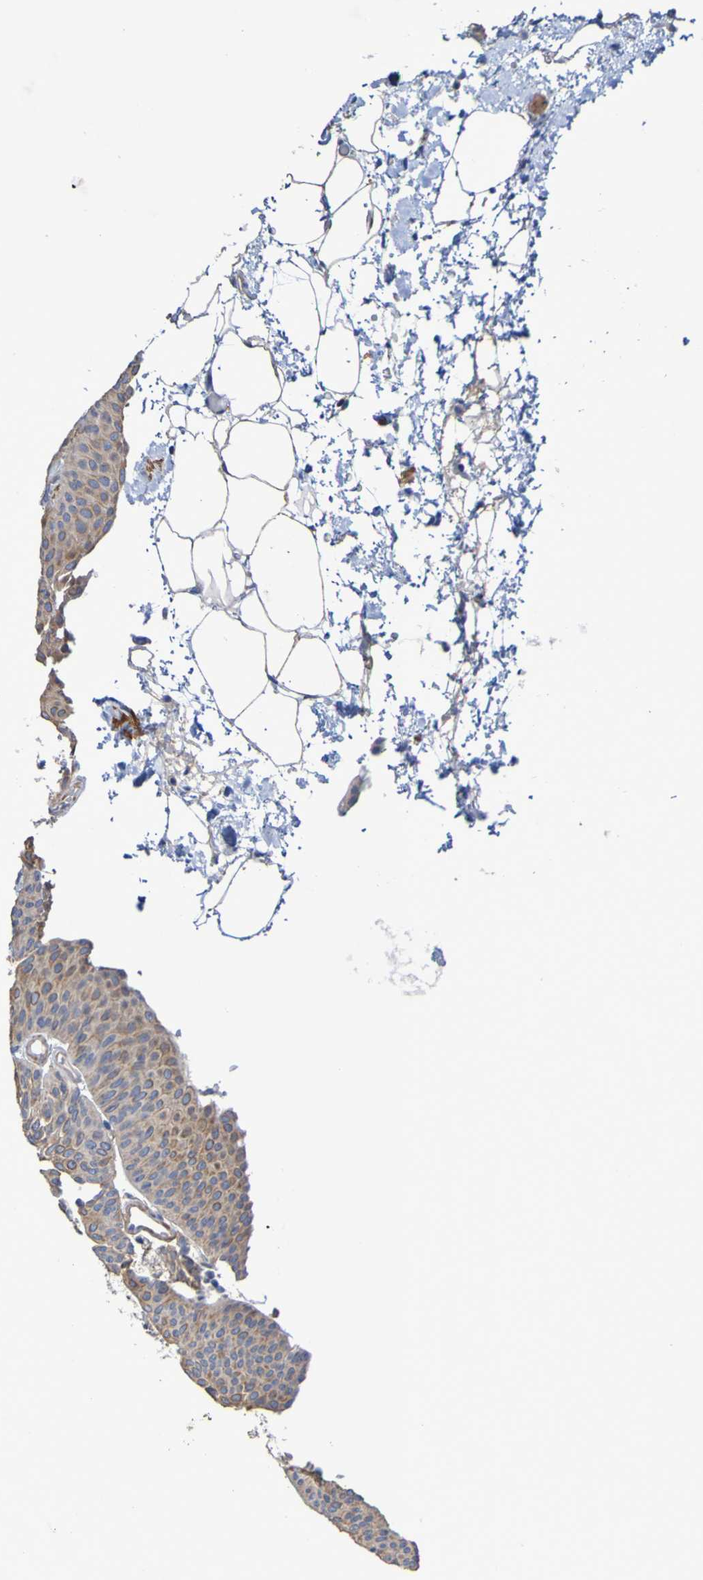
{"staining": {"intensity": "moderate", "quantity": ">75%", "location": "cytoplasmic/membranous"}, "tissue": "urothelial cancer", "cell_type": "Tumor cells", "image_type": "cancer", "snomed": [{"axis": "morphology", "description": "Urothelial carcinoma, Low grade"}, {"axis": "topography", "description": "Urinary bladder"}], "caption": "A photomicrograph of human urothelial cancer stained for a protein demonstrates moderate cytoplasmic/membranous brown staining in tumor cells.", "gene": "SRPRB", "patient": {"sex": "female", "age": 60}}